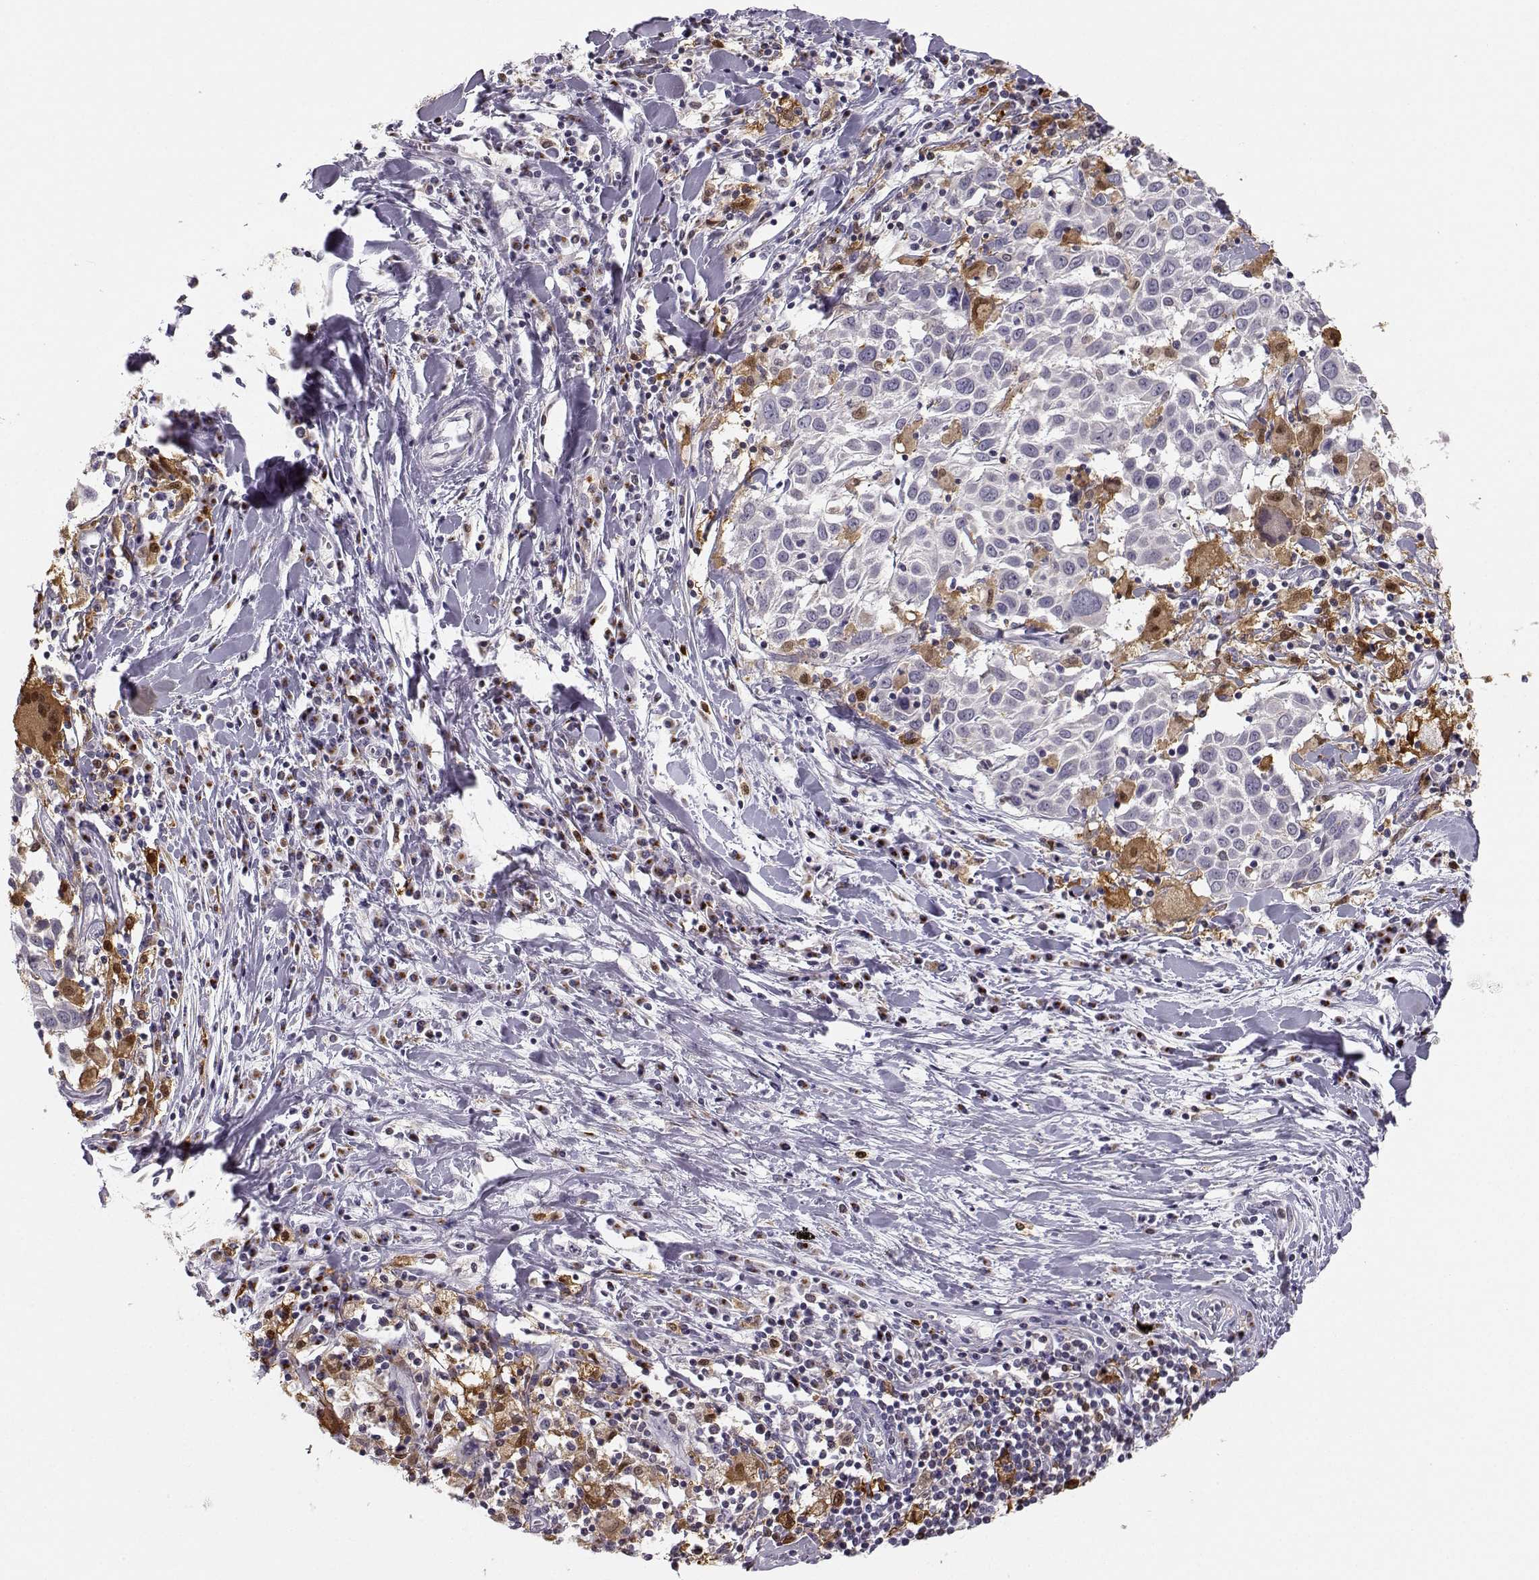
{"staining": {"intensity": "negative", "quantity": "none", "location": "none"}, "tissue": "lung cancer", "cell_type": "Tumor cells", "image_type": "cancer", "snomed": [{"axis": "morphology", "description": "Squamous cell carcinoma, NOS"}, {"axis": "topography", "description": "Lung"}], "caption": "Immunohistochemical staining of lung cancer reveals no significant staining in tumor cells. (DAB IHC visualized using brightfield microscopy, high magnification).", "gene": "HTR7", "patient": {"sex": "male", "age": 57}}